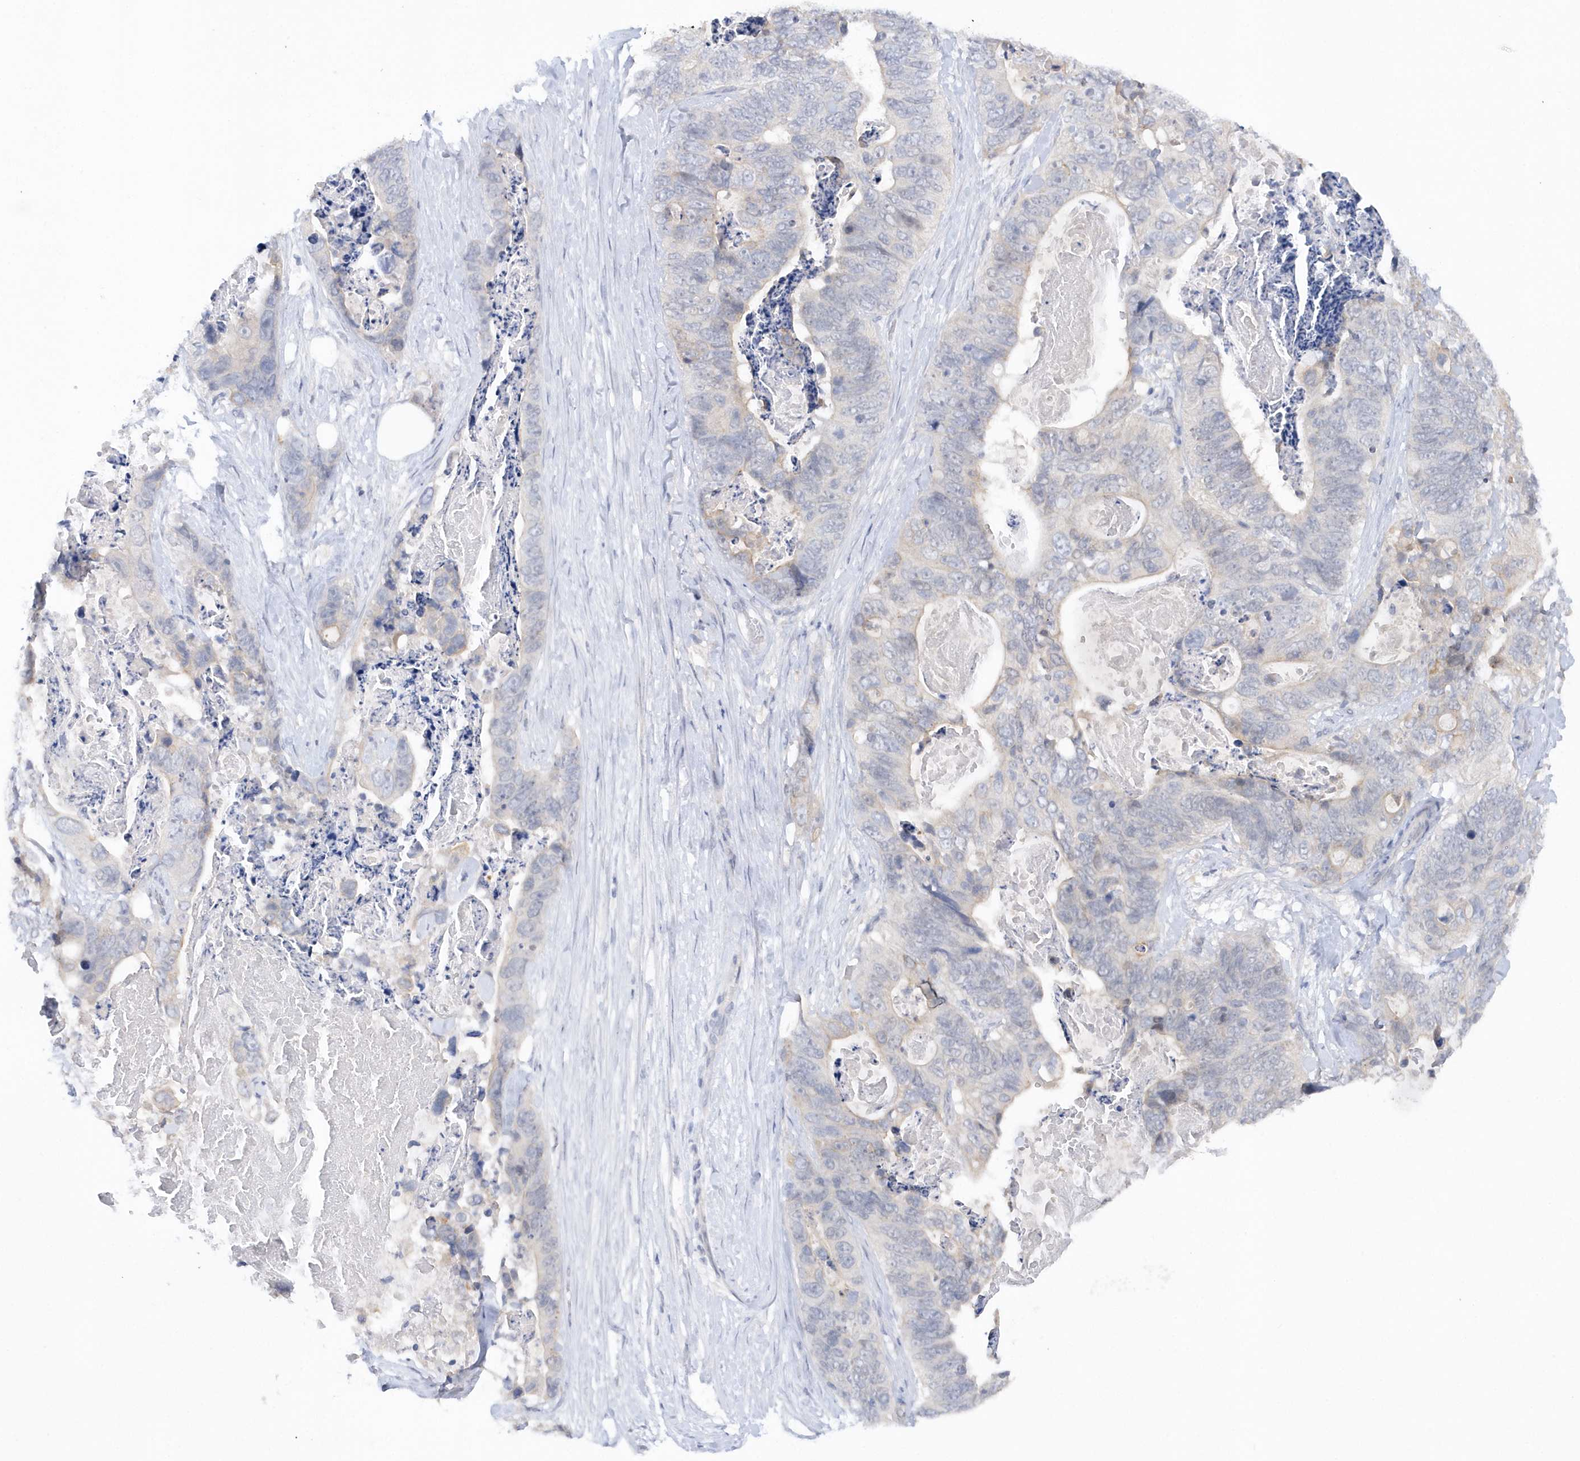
{"staining": {"intensity": "negative", "quantity": "none", "location": "none"}, "tissue": "stomach cancer", "cell_type": "Tumor cells", "image_type": "cancer", "snomed": [{"axis": "morphology", "description": "Adenocarcinoma, NOS"}, {"axis": "topography", "description": "Stomach"}], "caption": "A photomicrograph of stomach cancer stained for a protein exhibits no brown staining in tumor cells. (IHC, brightfield microscopy, high magnification).", "gene": "RPE", "patient": {"sex": "female", "age": 89}}